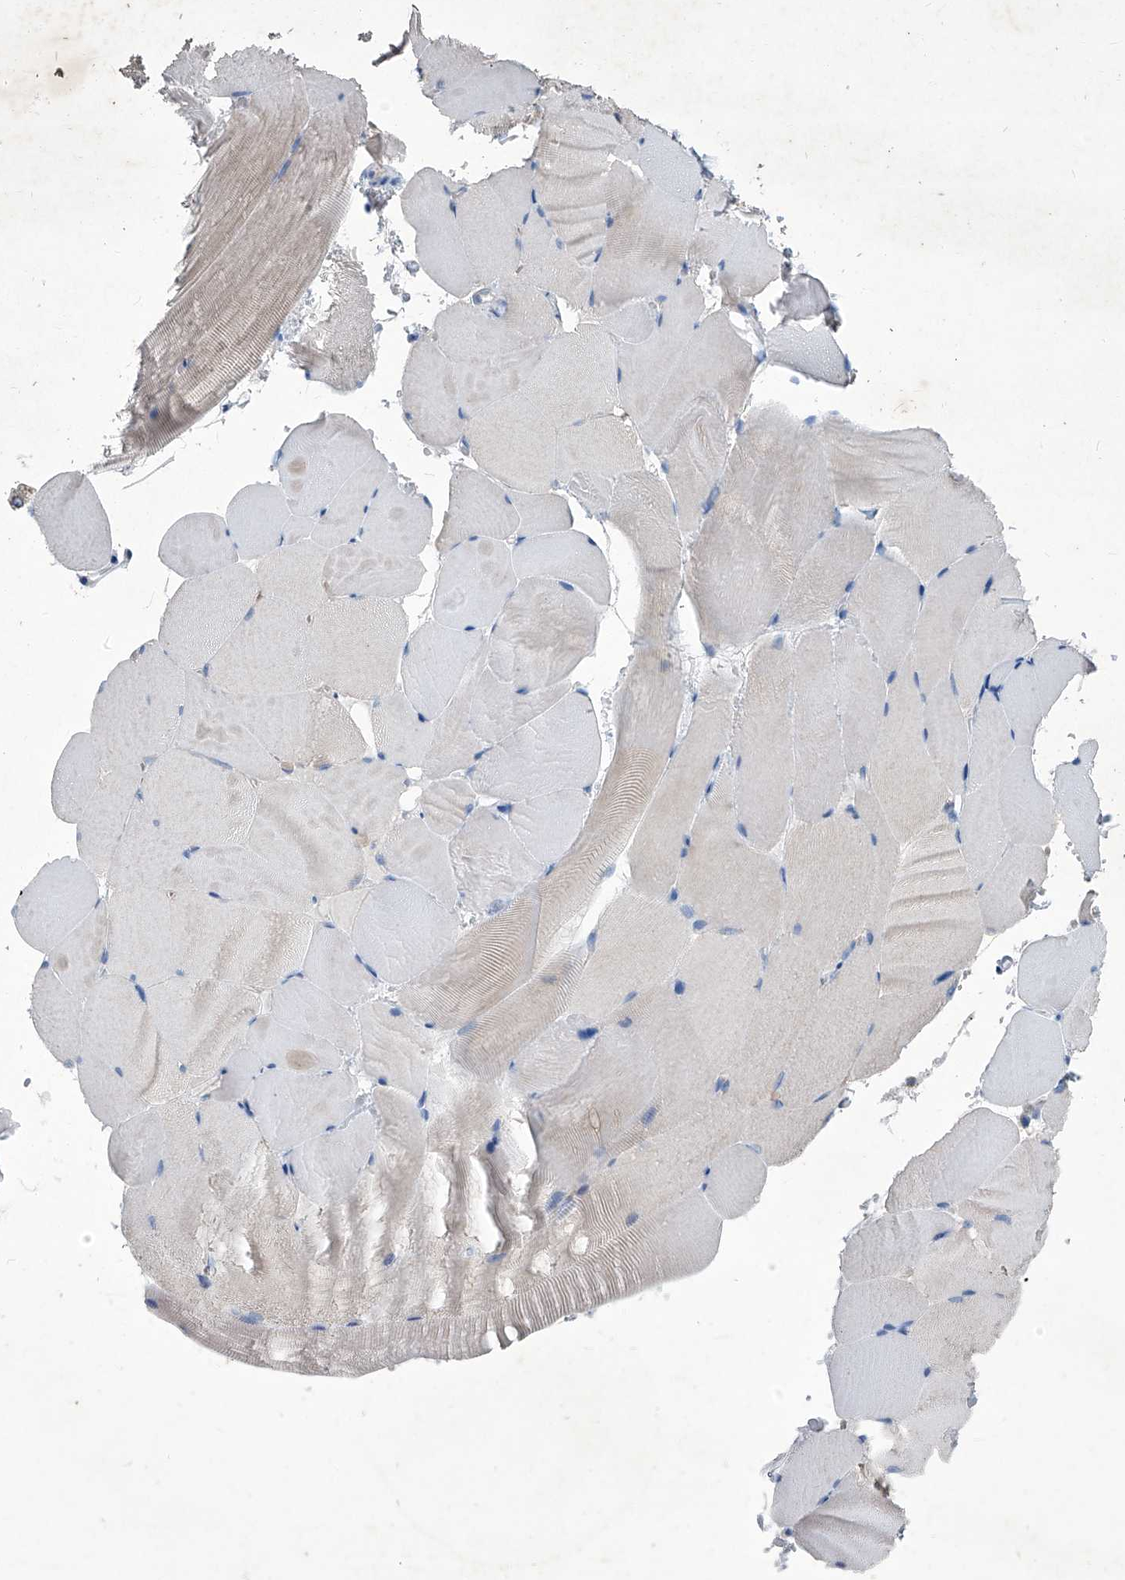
{"staining": {"intensity": "negative", "quantity": "none", "location": "none"}, "tissue": "skeletal muscle", "cell_type": "Myocytes", "image_type": "normal", "snomed": [{"axis": "morphology", "description": "Normal tissue, NOS"}, {"axis": "topography", "description": "Skeletal muscle"}, {"axis": "topography", "description": "Parathyroid gland"}], "caption": "The photomicrograph displays no staining of myocytes in benign skeletal muscle. (IHC, brightfield microscopy, high magnification).", "gene": "MTARC1", "patient": {"sex": "female", "age": 37}}